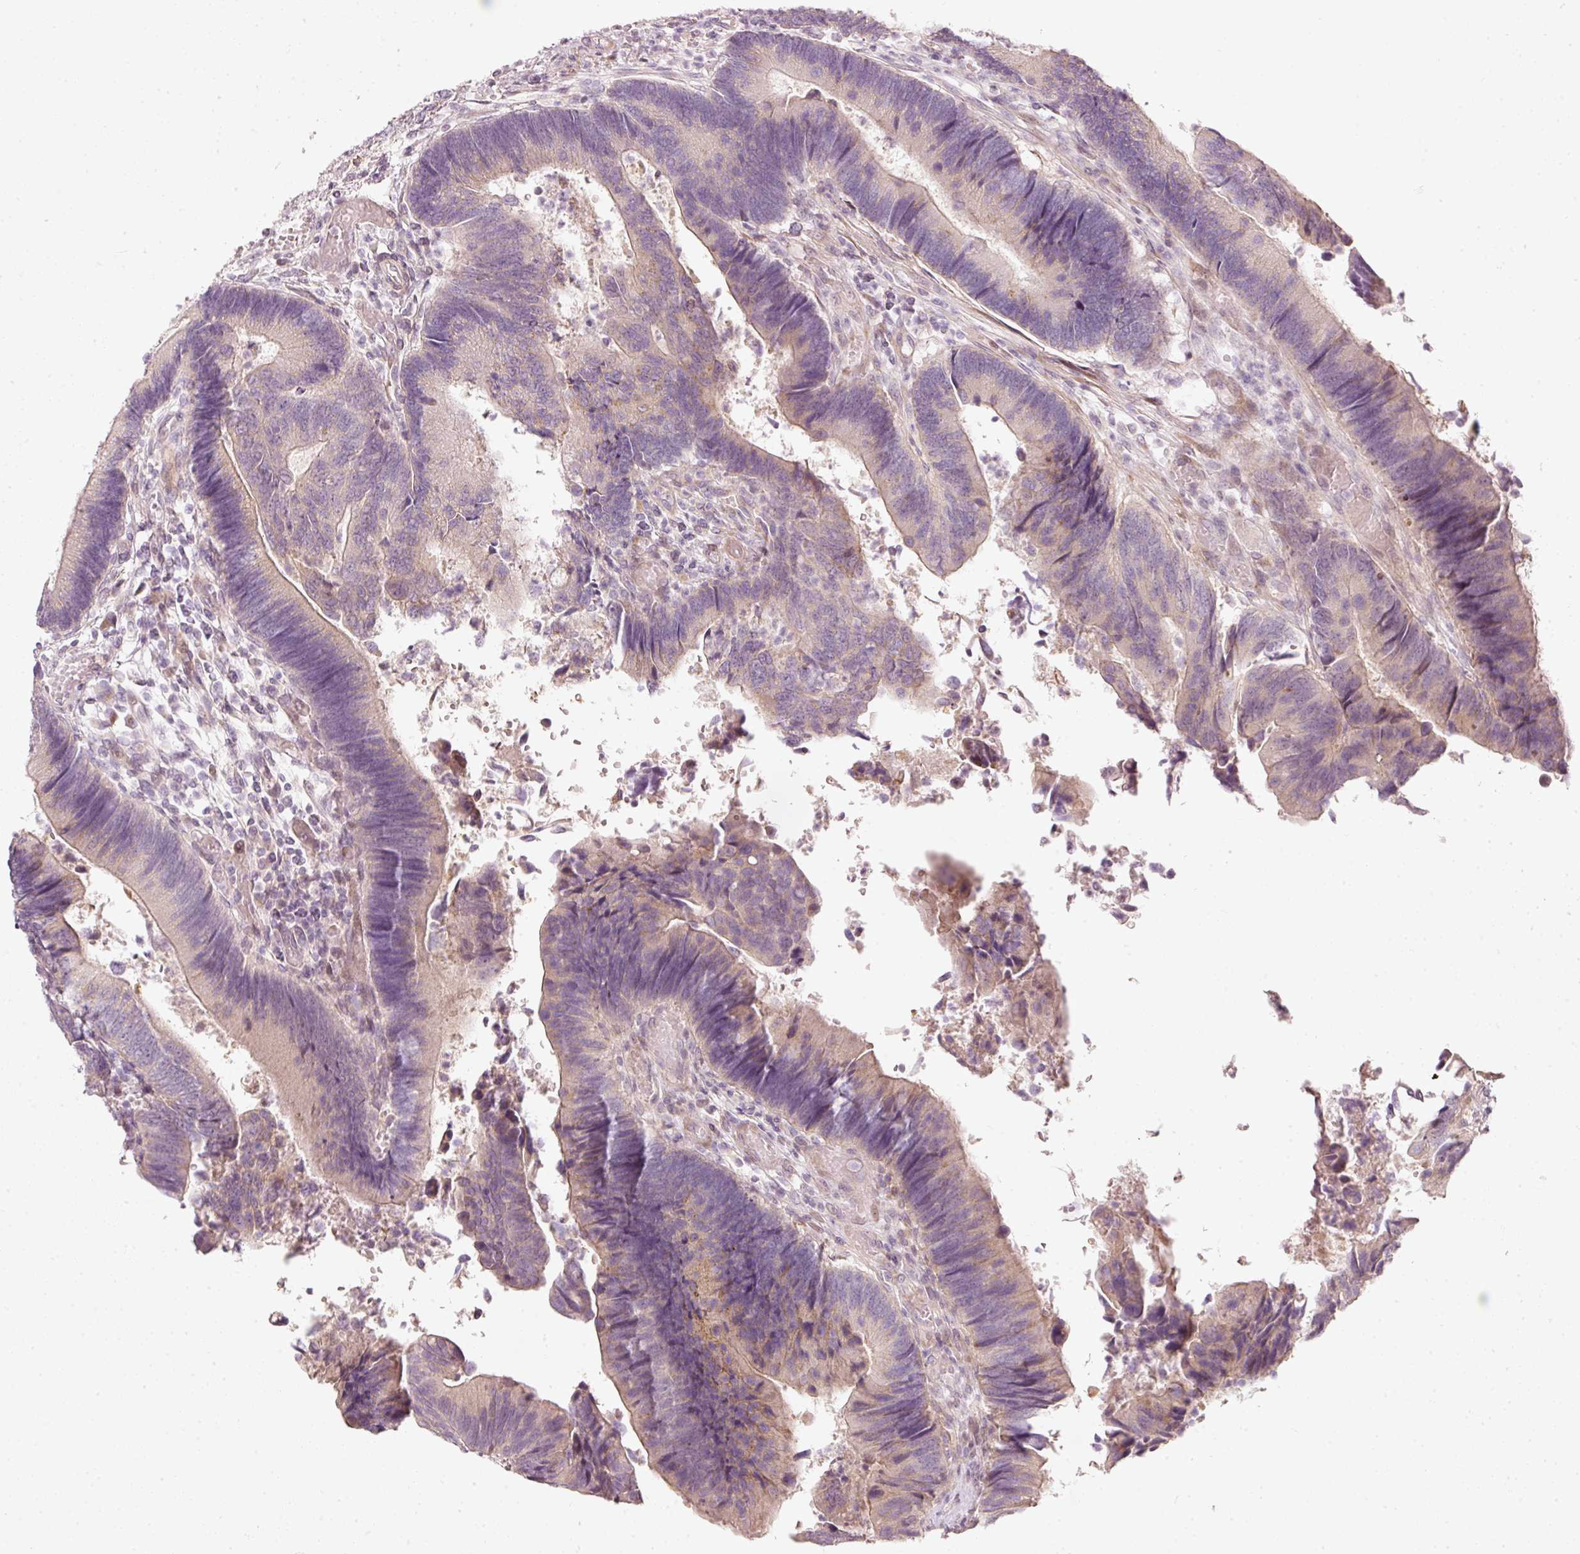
{"staining": {"intensity": "negative", "quantity": "none", "location": "none"}, "tissue": "colorectal cancer", "cell_type": "Tumor cells", "image_type": "cancer", "snomed": [{"axis": "morphology", "description": "Adenocarcinoma, NOS"}, {"axis": "topography", "description": "Colon"}], "caption": "Colorectal cancer (adenocarcinoma) was stained to show a protein in brown. There is no significant positivity in tumor cells. (DAB (3,3'-diaminobenzidine) IHC, high magnification).", "gene": "SLC20A1", "patient": {"sex": "female", "age": 67}}